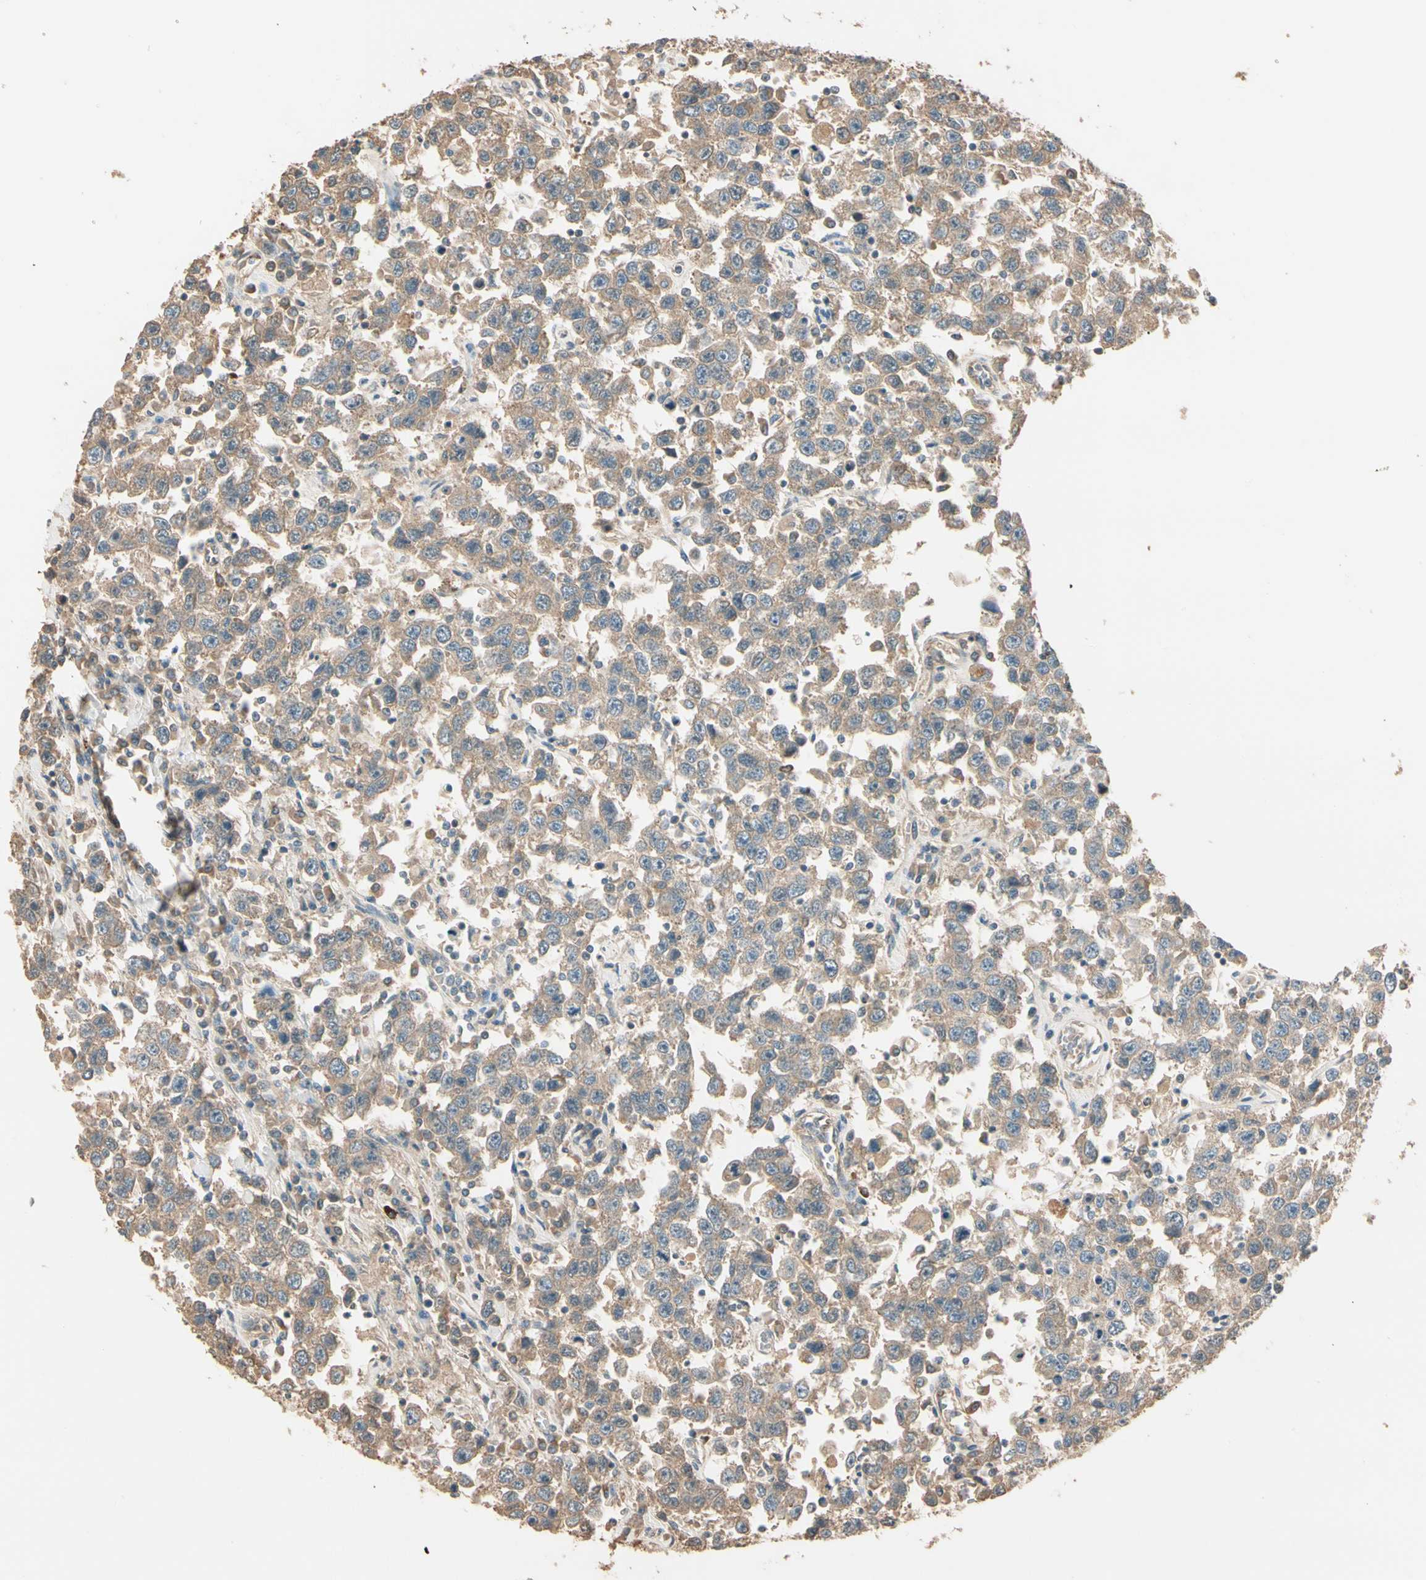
{"staining": {"intensity": "weak", "quantity": ">75%", "location": "cytoplasmic/membranous"}, "tissue": "testis cancer", "cell_type": "Tumor cells", "image_type": "cancer", "snomed": [{"axis": "morphology", "description": "Seminoma, NOS"}, {"axis": "topography", "description": "Testis"}], "caption": "Immunohistochemical staining of testis cancer reveals low levels of weak cytoplasmic/membranous protein expression in about >75% of tumor cells.", "gene": "TNFRSF21", "patient": {"sex": "male", "age": 41}}